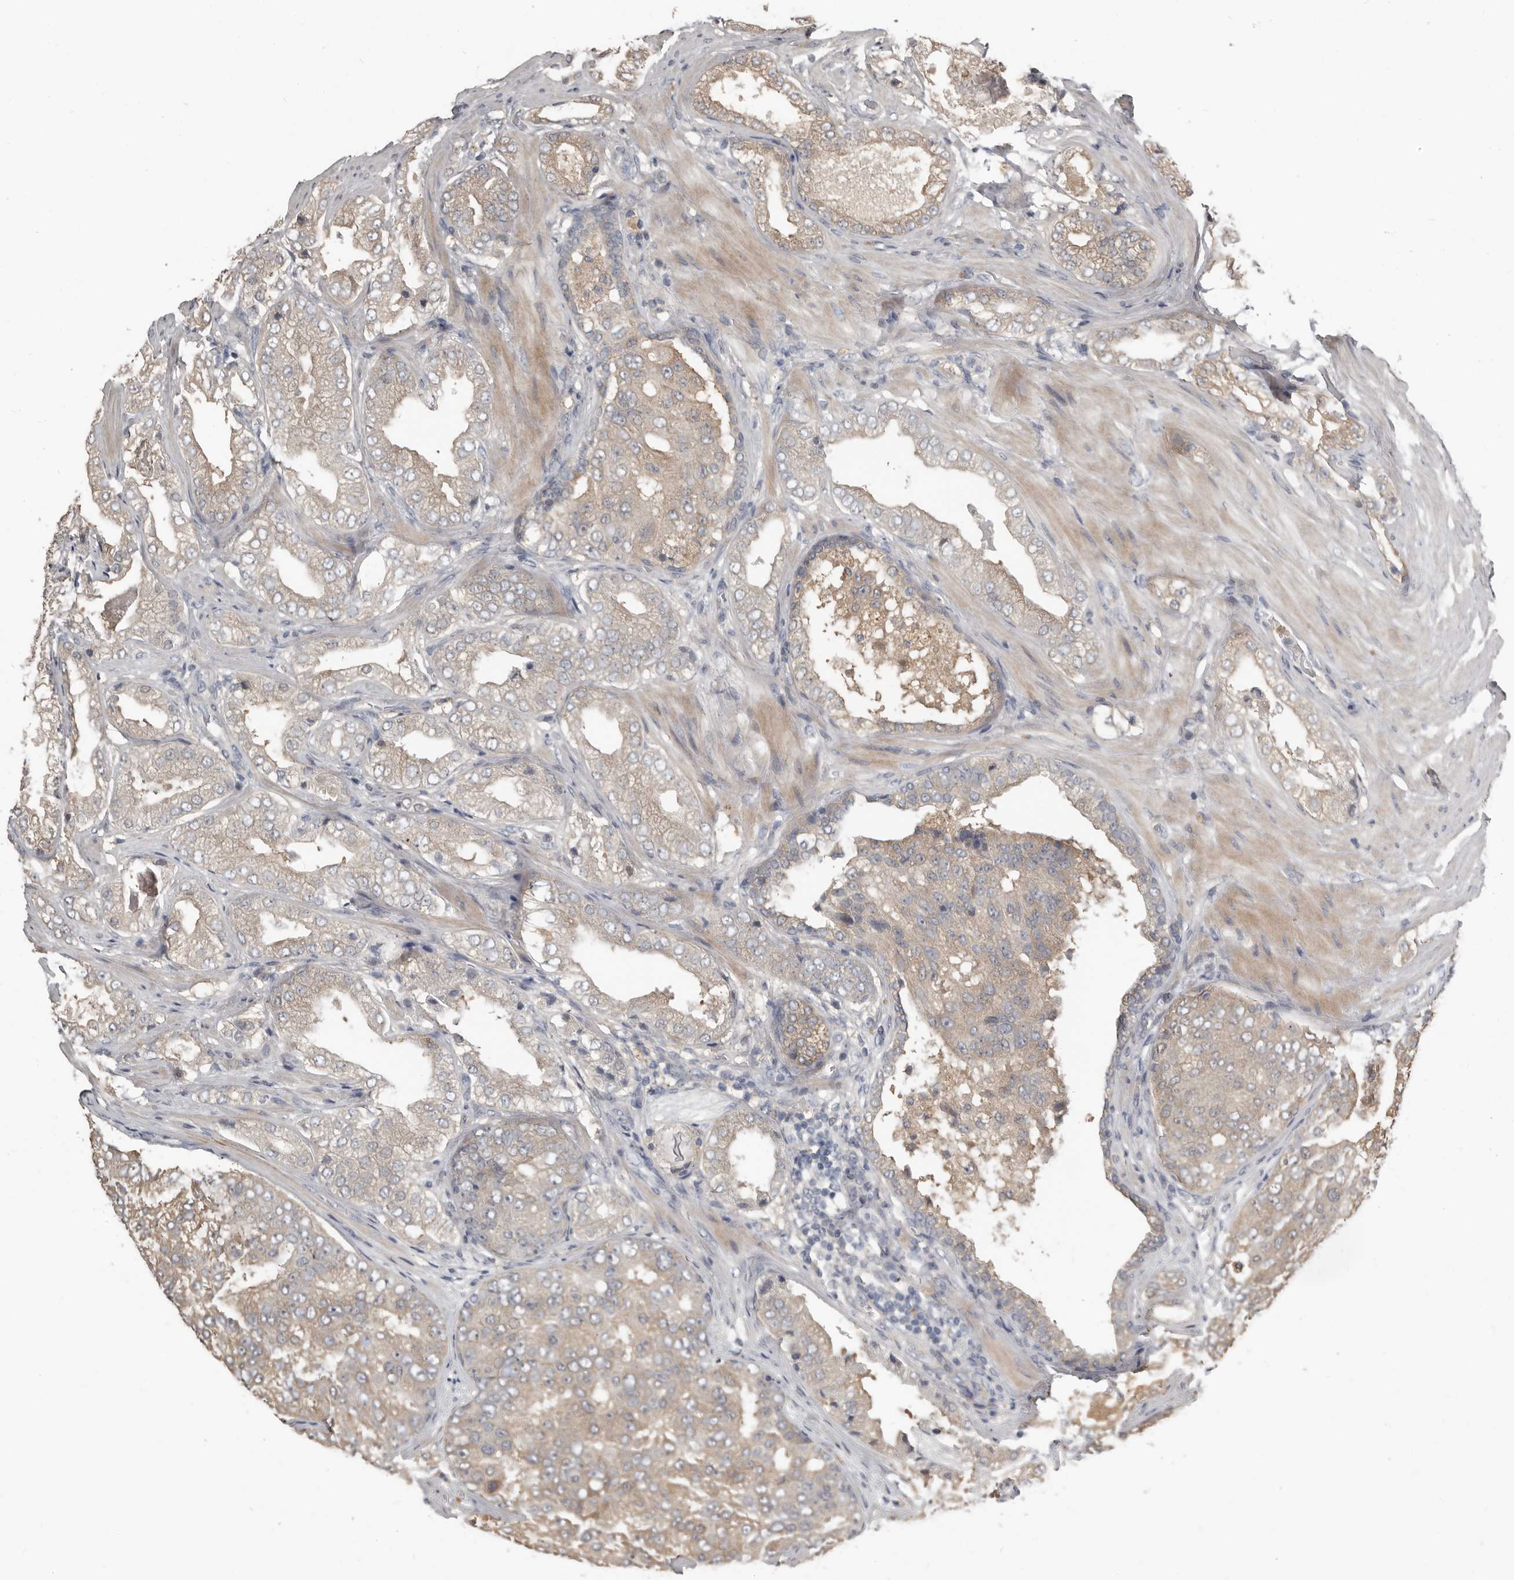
{"staining": {"intensity": "weak", "quantity": ">75%", "location": "cytoplasmic/membranous"}, "tissue": "prostate cancer", "cell_type": "Tumor cells", "image_type": "cancer", "snomed": [{"axis": "morphology", "description": "Adenocarcinoma, High grade"}, {"axis": "topography", "description": "Prostate"}], "caption": "A histopathology image showing weak cytoplasmic/membranous staining in about >75% of tumor cells in prostate cancer, as visualized by brown immunohistochemical staining.", "gene": "KCNJ8", "patient": {"sex": "male", "age": 58}}